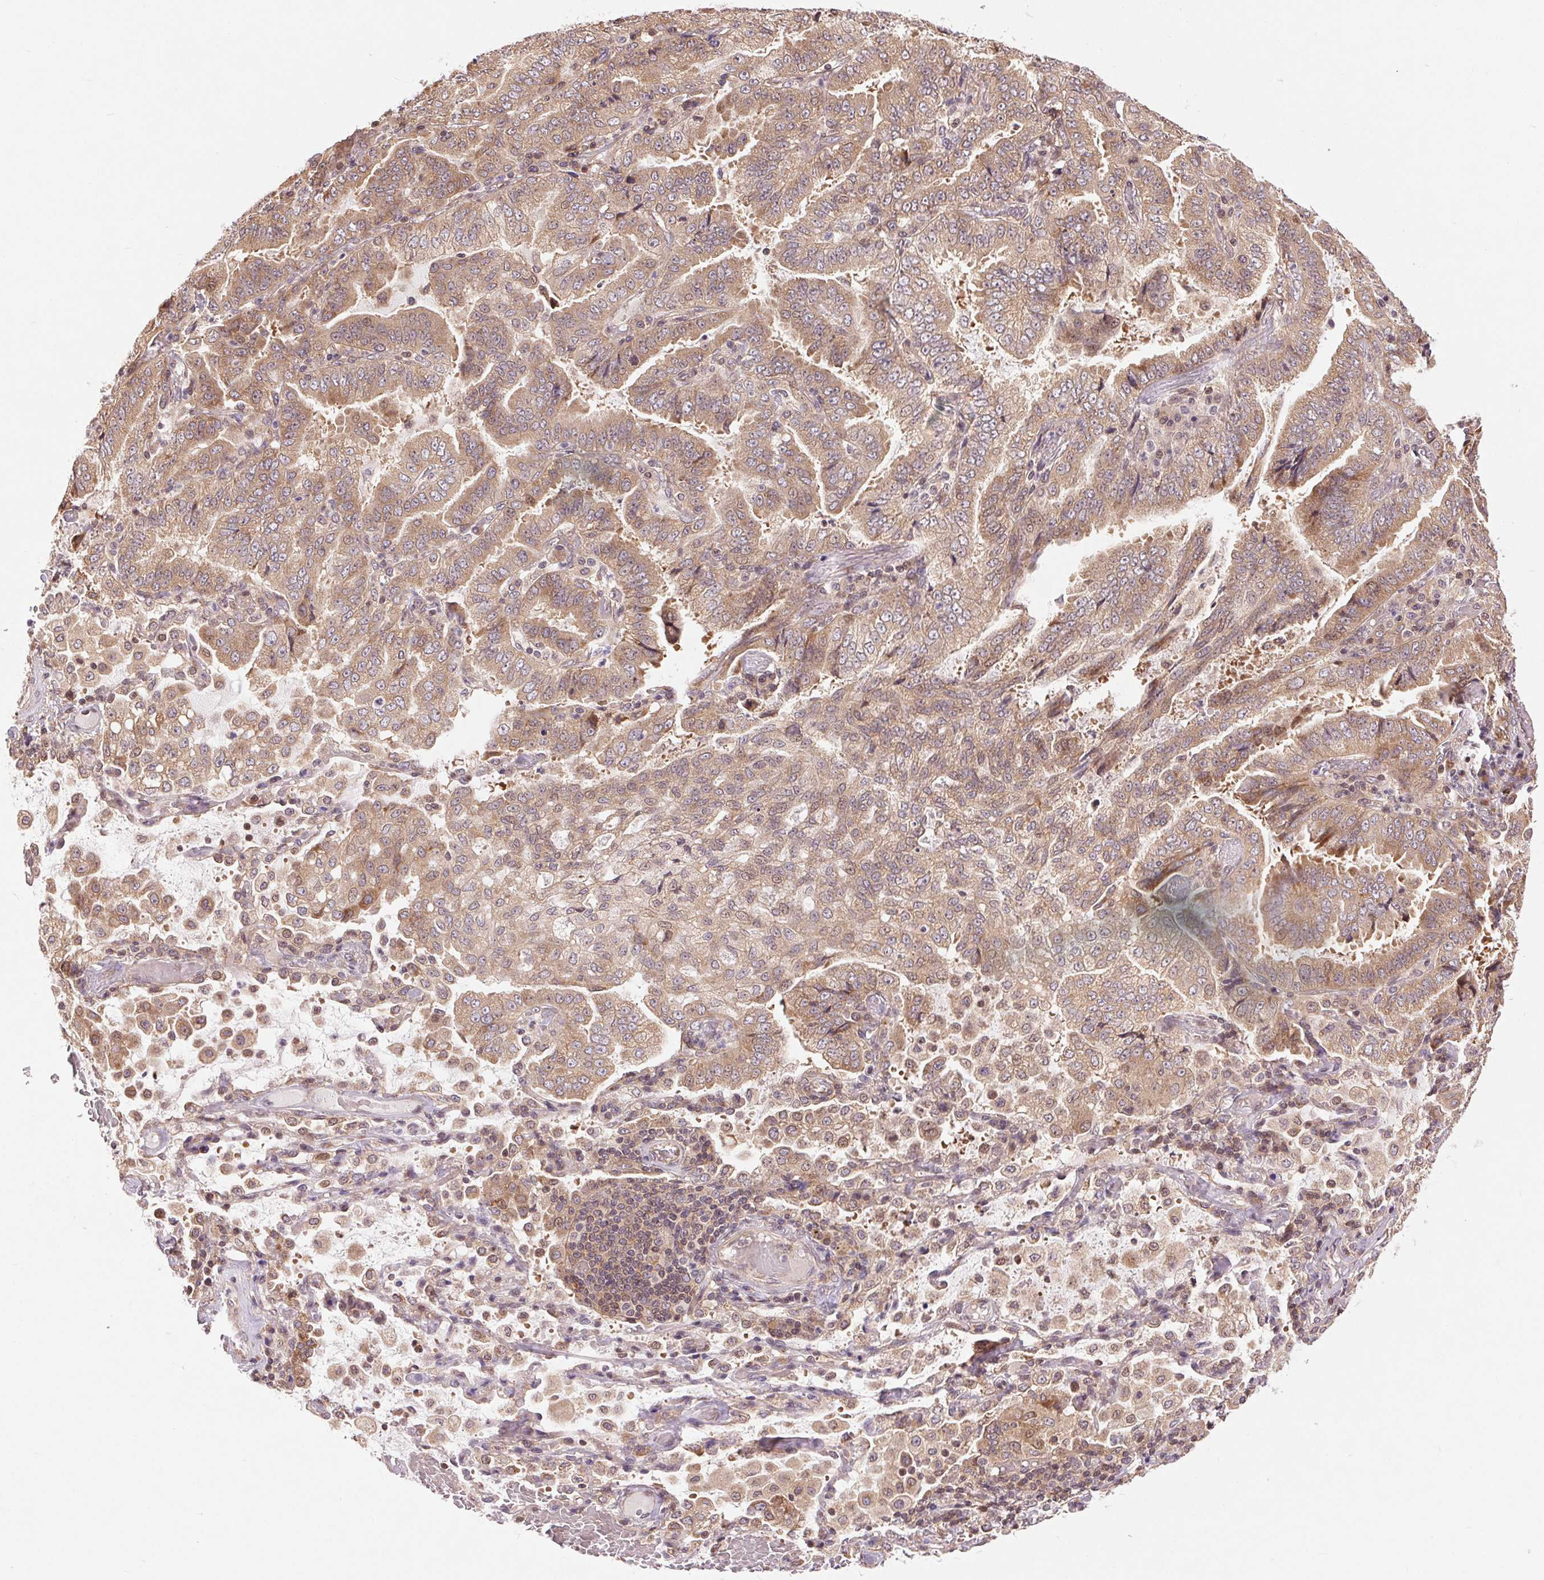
{"staining": {"intensity": "moderate", "quantity": ">75%", "location": "cytoplasmic/membranous"}, "tissue": "lung cancer", "cell_type": "Tumor cells", "image_type": "cancer", "snomed": [{"axis": "morphology", "description": "Aneuploidy"}, {"axis": "morphology", "description": "Adenocarcinoma, NOS"}, {"axis": "morphology", "description": "Adenocarcinoma, metastatic, NOS"}, {"axis": "topography", "description": "Lymph node"}, {"axis": "topography", "description": "Lung"}], "caption": "Lung cancer (metastatic adenocarcinoma) stained for a protein exhibits moderate cytoplasmic/membranous positivity in tumor cells.", "gene": "BTF3L4", "patient": {"sex": "female", "age": 48}}